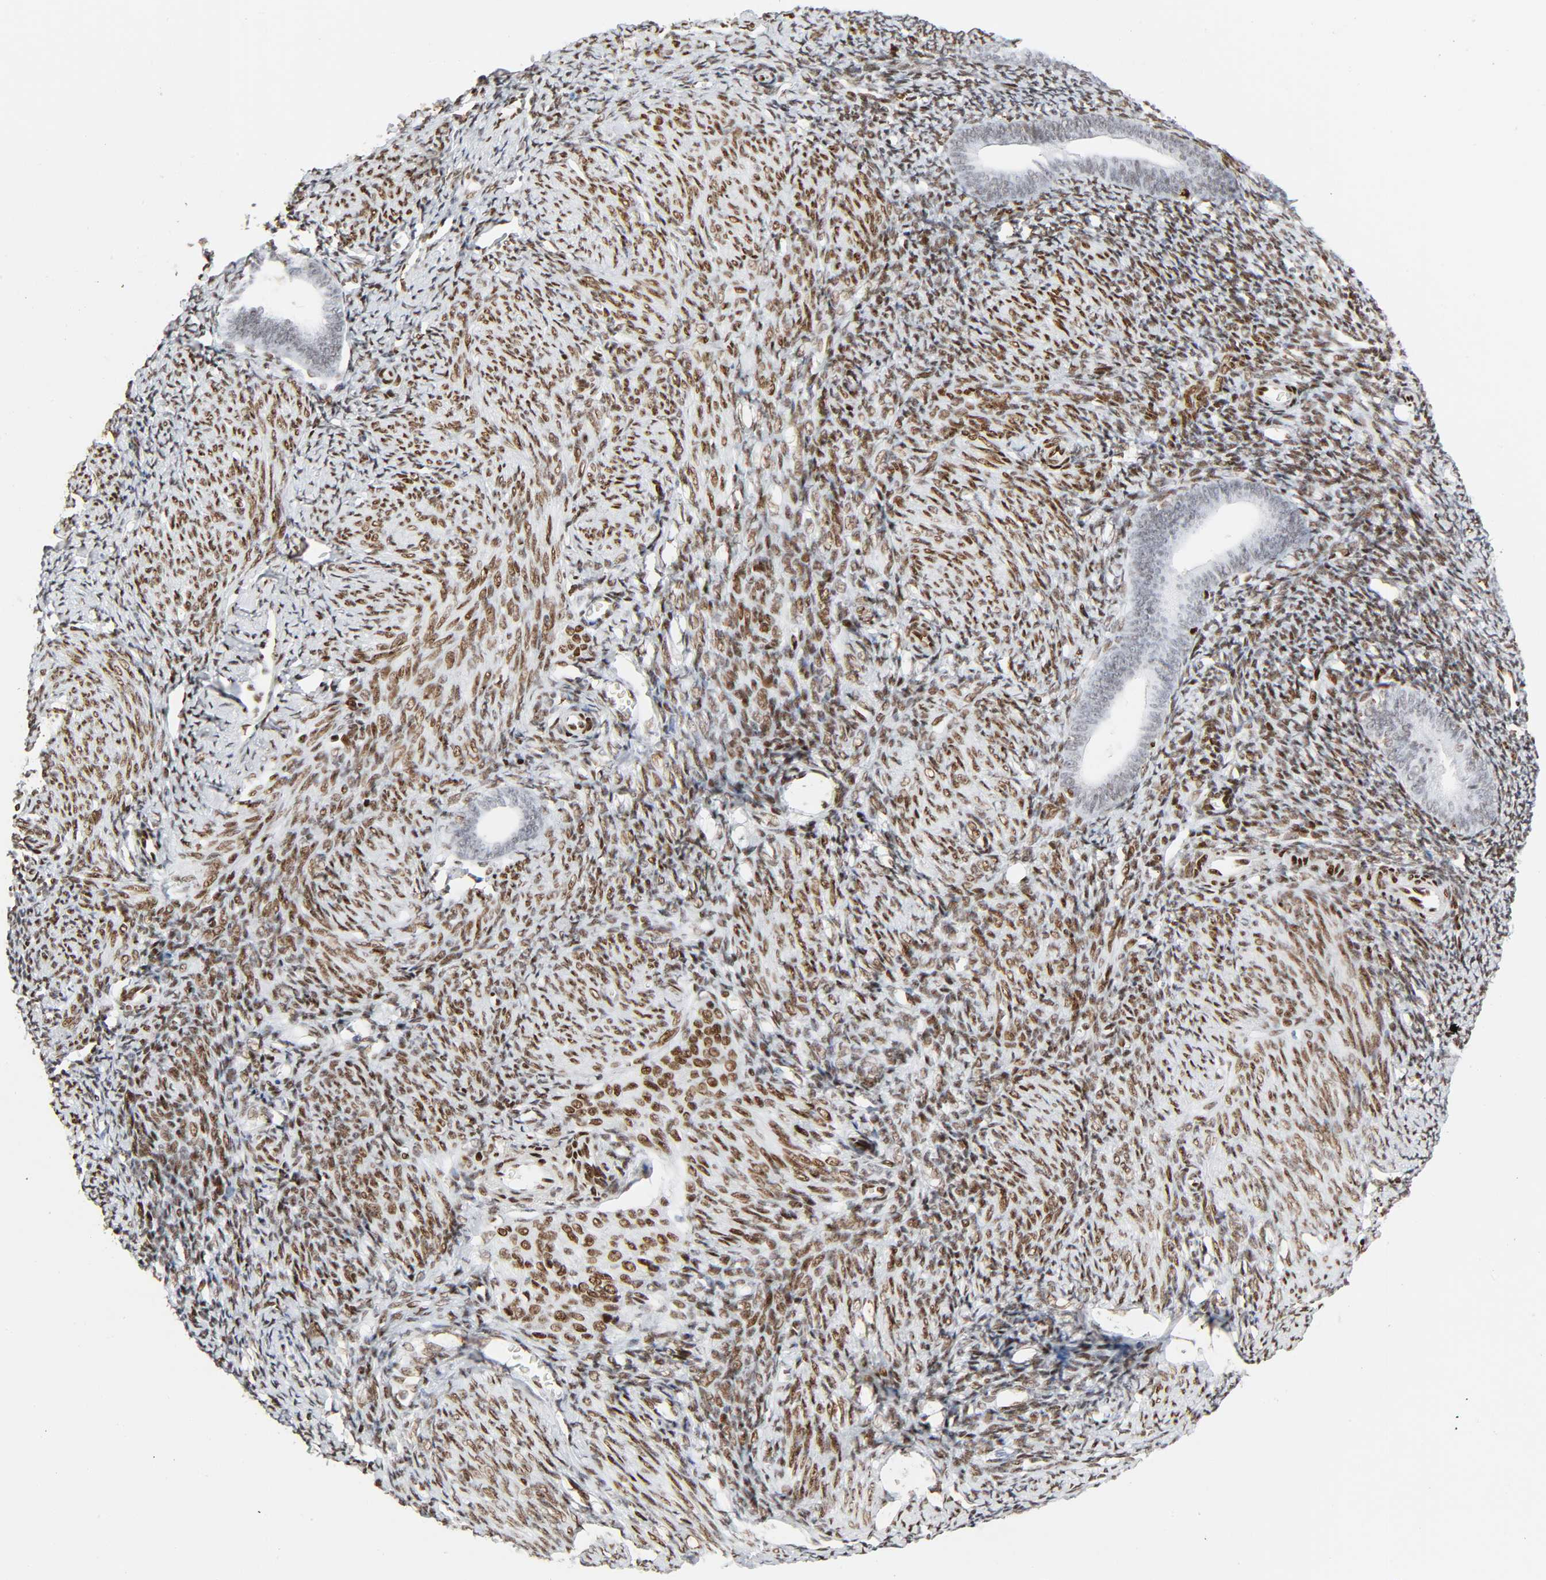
{"staining": {"intensity": "moderate", "quantity": ">75%", "location": "nuclear"}, "tissue": "endometrium", "cell_type": "Cells in endometrial stroma", "image_type": "normal", "snomed": [{"axis": "morphology", "description": "Normal tissue, NOS"}, {"axis": "topography", "description": "Endometrium"}], "caption": "Cells in endometrial stroma display moderate nuclear expression in about >75% of cells in unremarkable endometrium. (Brightfield microscopy of DAB IHC at high magnification).", "gene": "WAS", "patient": {"sex": "female", "age": 57}}